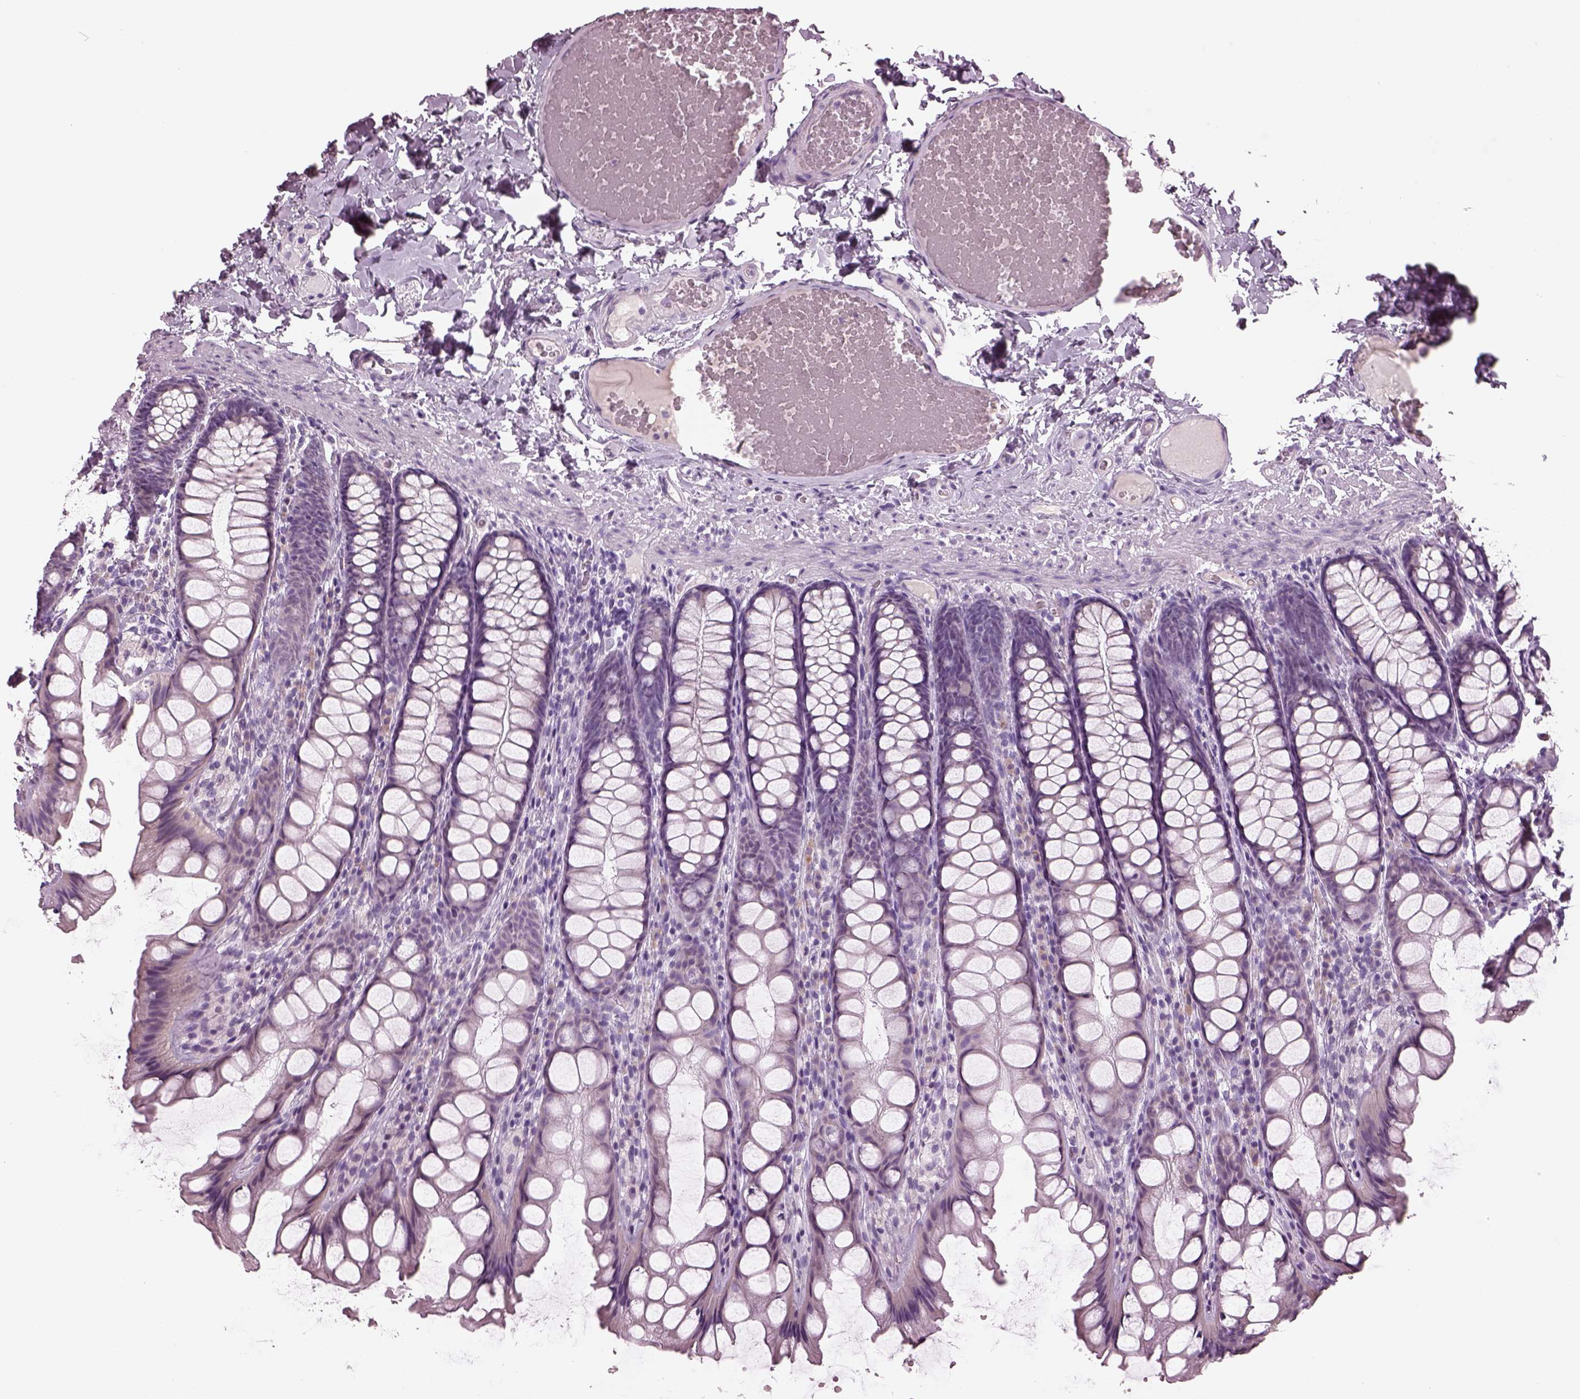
{"staining": {"intensity": "negative", "quantity": "none", "location": "none"}, "tissue": "colon", "cell_type": "Endothelial cells", "image_type": "normal", "snomed": [{"axis": "morphology", "description": "Normal tissue, NOS"}, {"axis": "topography", "description": "Colon"}], "caption": "The immunohistochemistry (IHC) micrograph has no significant expression in endothelial cells of colon. (DAB (3,3'-diaminobenzidine) immunohistochemistry (IHC) with hematoxylin counter stain).", "gene": "CYLC1", "patient": {"sex": "male", "age": 47}}